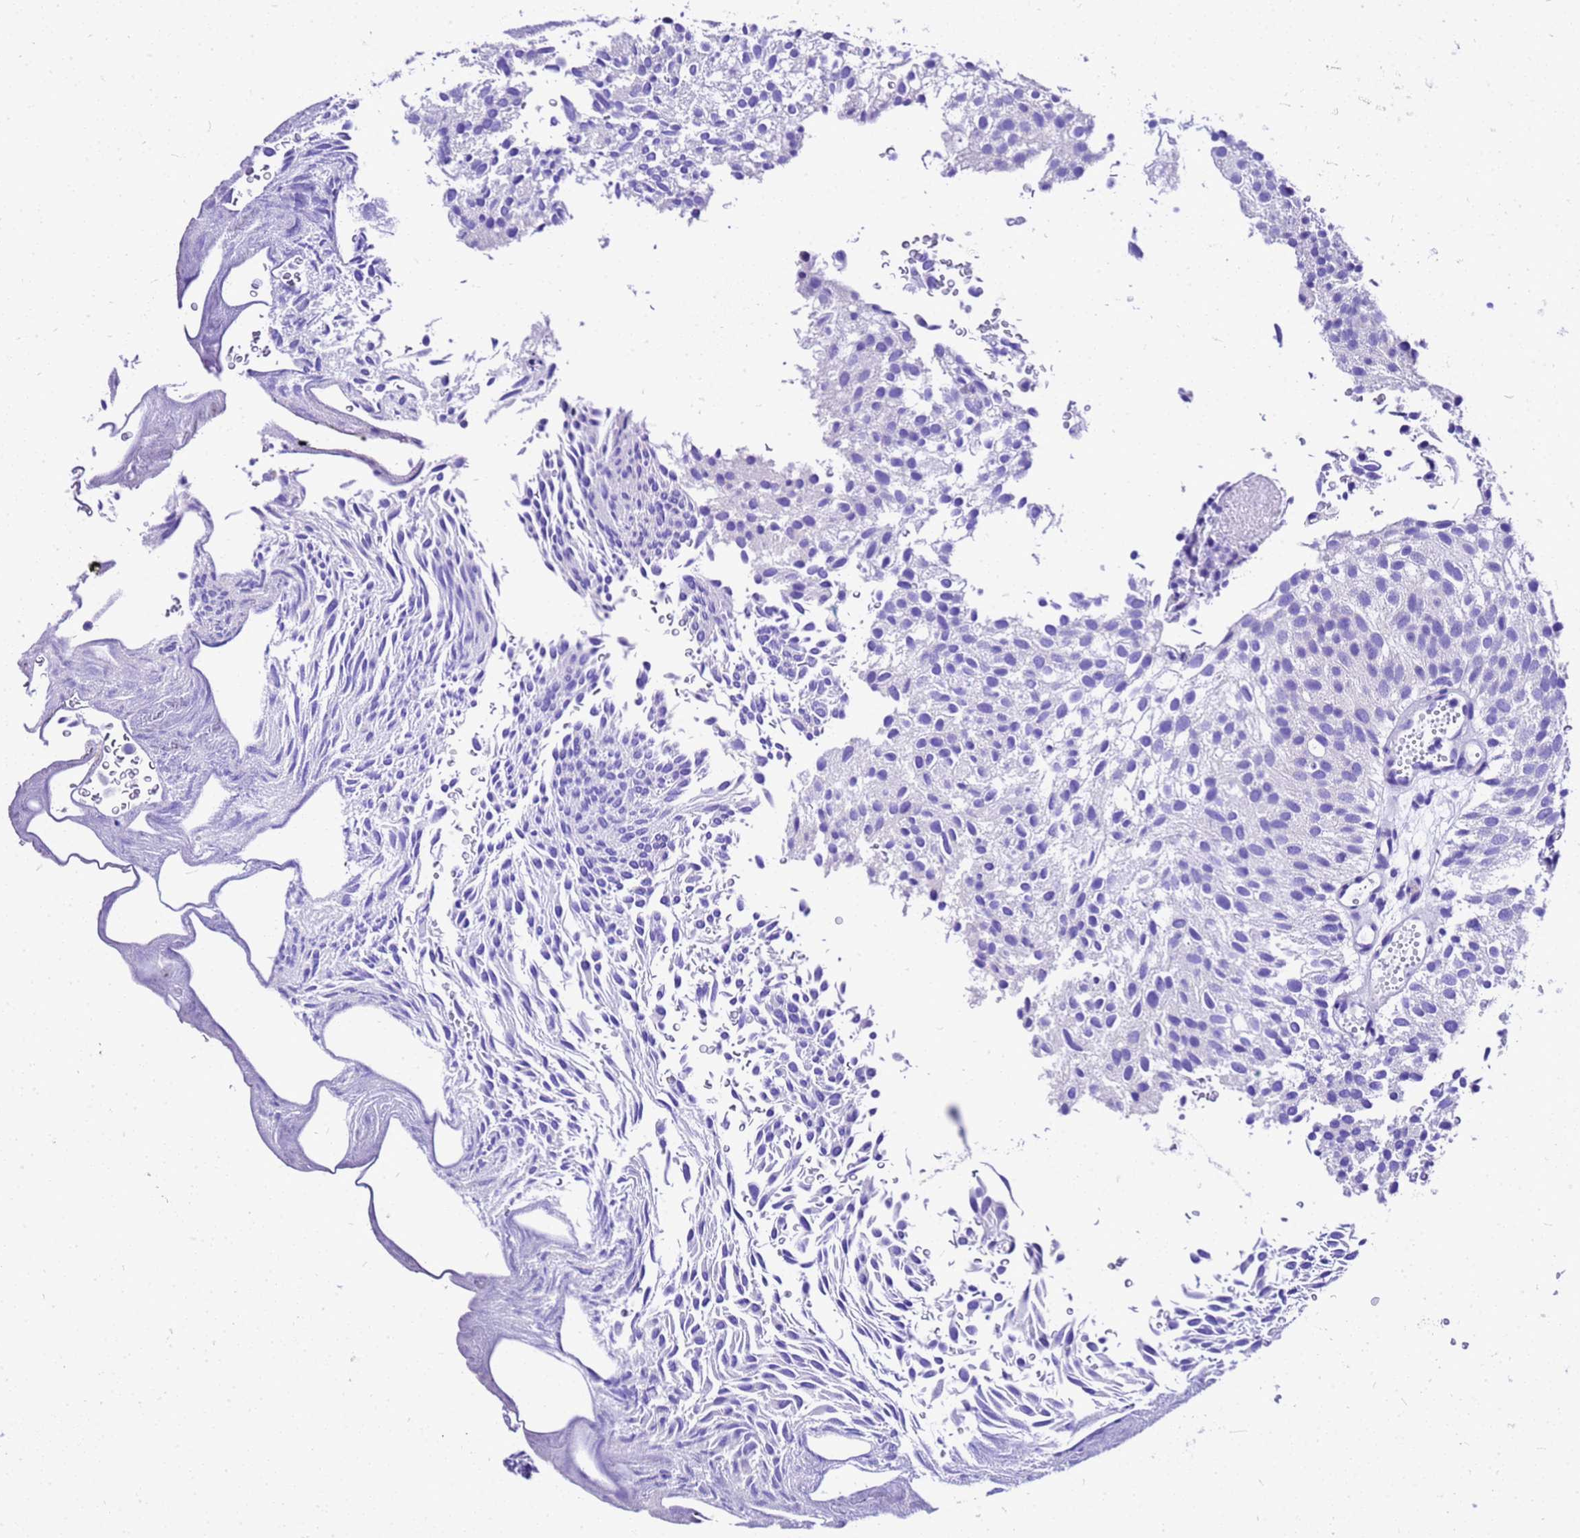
{"staining": {"intensity": "negative", "quantity": "none", "location": "none"}, "tissue": "urothelial cancer", "cell_type": "Tumor cells", "image_type": "cancer", "snomed": [{"axis": "morphology", "description": "Urothelial carcinoma, Low grade"}, {"axis": "topography", "description": "Urinary bladder"}], "caption": "Photomicrograph shows no protein staining in tumor cells of urothelial cancer tissue. (Brightfield microscopy of DAB IHC at high magnification).", "gene": "HERC4", "patient": {"sex": "male", "age": 78}}